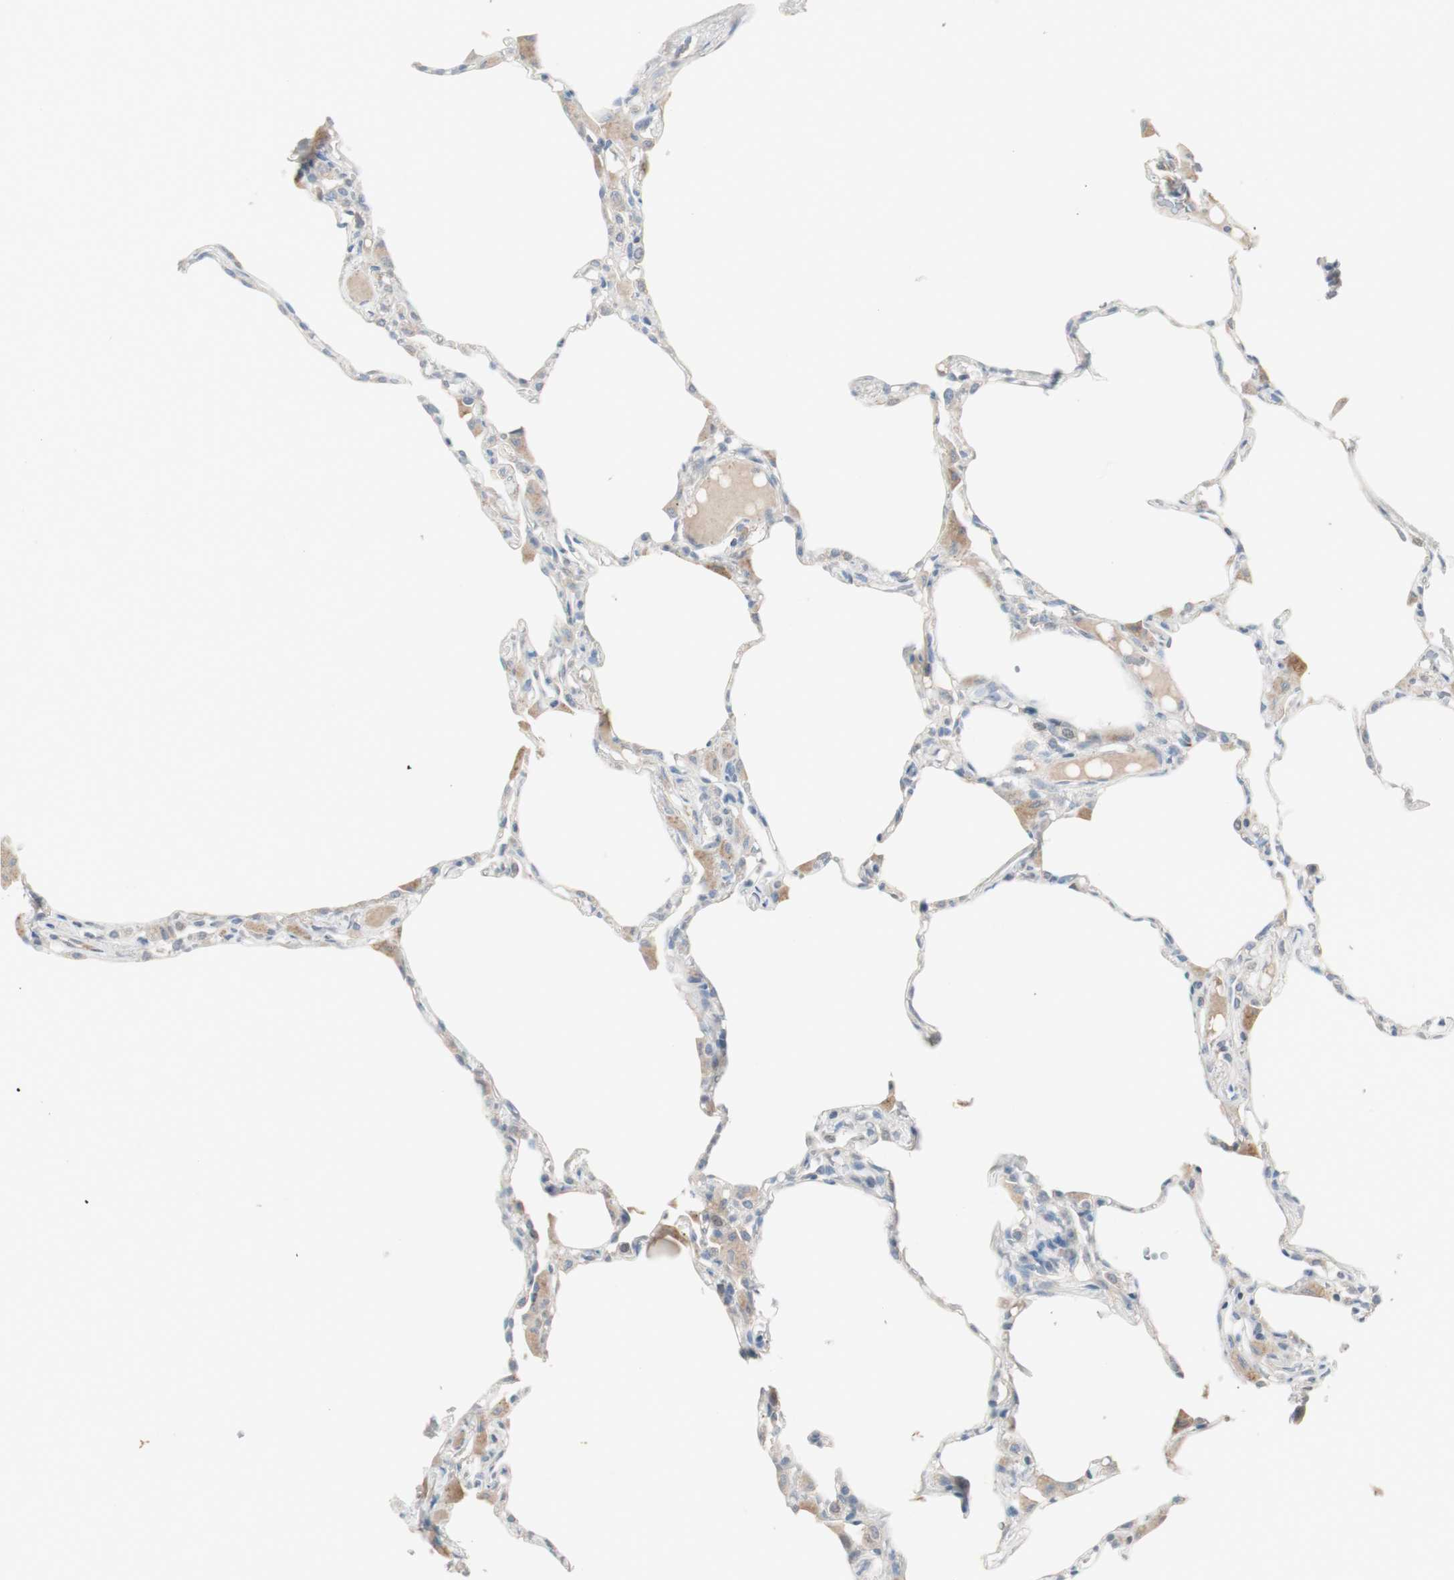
{"staining": {"intensity": "negative", "quantity": "none", "location": "none"}, "tissue": "lung", "cell_type": "Alveolar cells", "image_type": "normal", "snomed": [{"axis": "morphology", "description": "Normal tissue, NOS"}, {"axis": "topography", "description": "Lung"}], "caption": "This is an immunohistochemistry (IHC) histopathology image of benign human lung. There is no positivity in alveolar cells.", "gene": "KHK", "patient": {"sex": "female", "age": 49}}